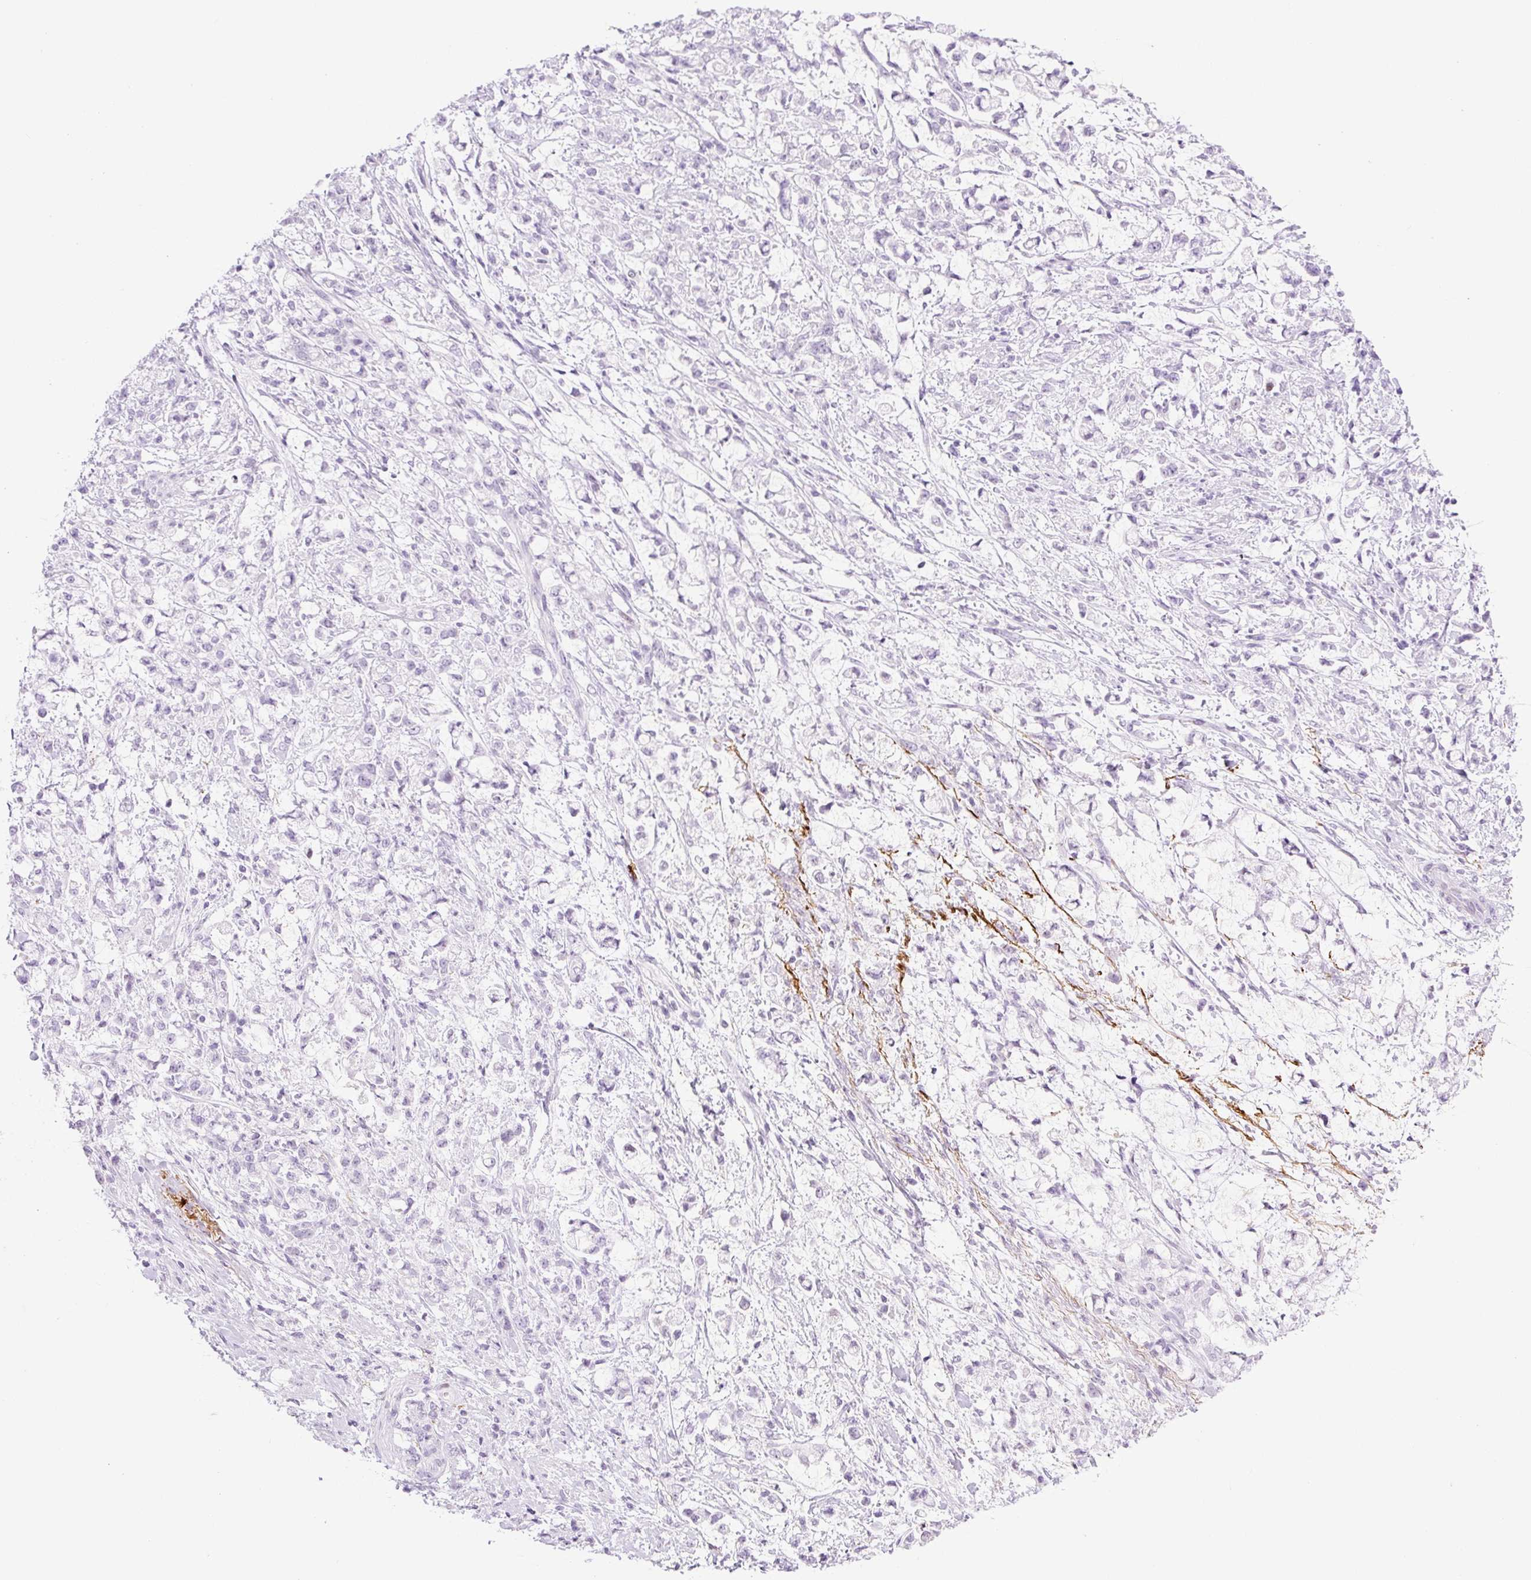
{"staining": {"intensity": "negative", "quantity": "none", "location": "none"}, "tissue": "stomach cancer", "cell_type": "Tumor cells", "image_type": "cancer", "snomed": [{"axis": "morphology", "description": "Adenocarcinoma, NOS"}, {"axis": "topography", "description": "Stomach"}], "caption": "Tumor cells are negative for protein expression in human stomach cancer. Brightfield microscopy of immunohistochemistry stained with DAB (3,3'-diaminobenzidine) (brown) and hematoxylin (blue), captured at high magnification.", "gene": "SP140L", "patient": {"sex": "female", "age": 60}}